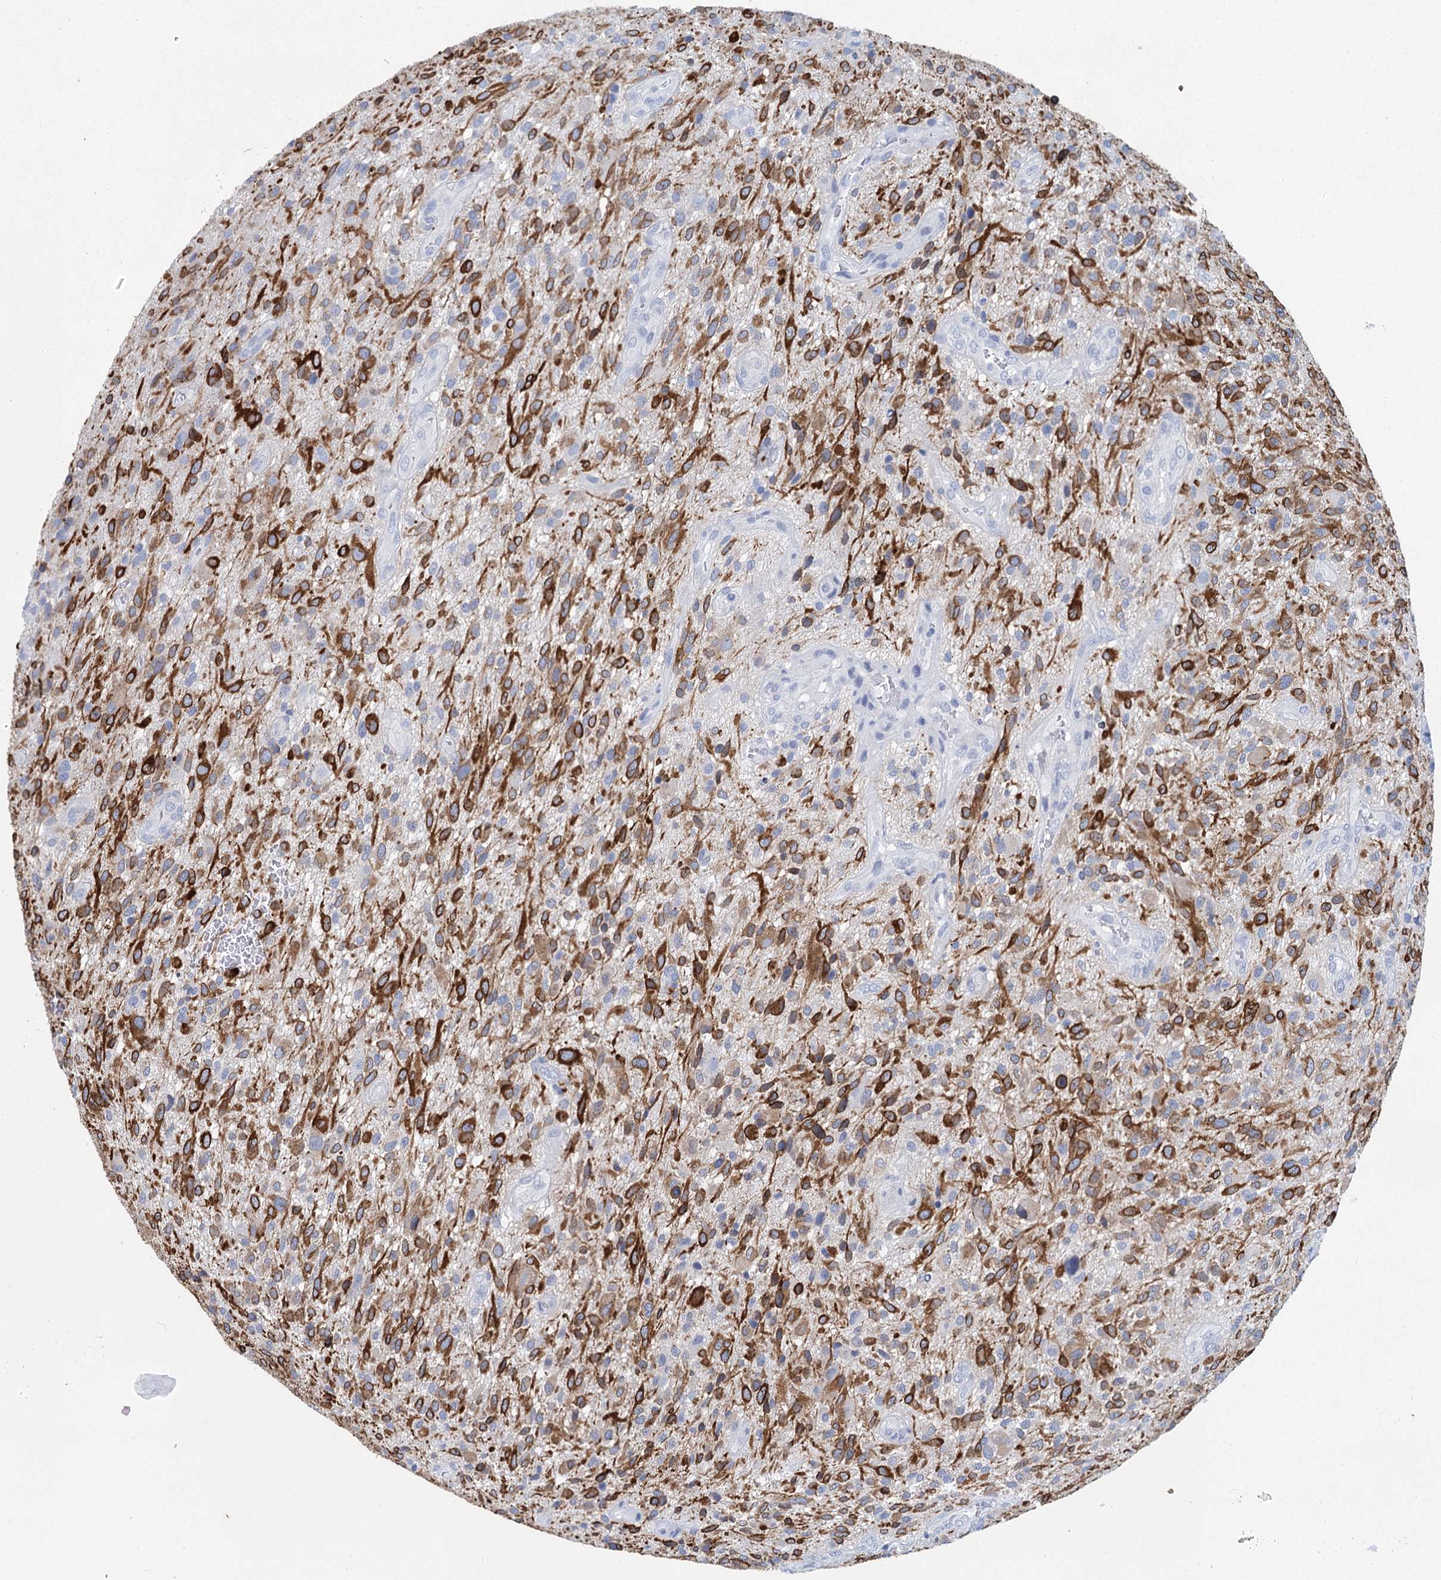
{"staining": {"intensity": "moderate", "quantity": "25%-75%", "location": "cytoplasmic/membranous"}, "tissue": "glioma", "cell_type": "Tumor cells", "image_type": "cancer", "snomed": [{"axis": "morphology", "description": "Glioma, malignant, High grade"}, {"axis": "topography", "description": "Brain"}], "caption": "High-magnification brightfield microscopy of malignant glioma (high-grade) stained with DAB (3,3'-diaminobenzidine) (brown) and counterstained with hematoxylin (blue). tumor cells exhibit moderate cytoplasmic/membranous staining is identified in approximately25%-75% of cells. Nuclei are stained in blue.", "gene": "METTL7B", "patient": {"sex": "male", "age": 47}}